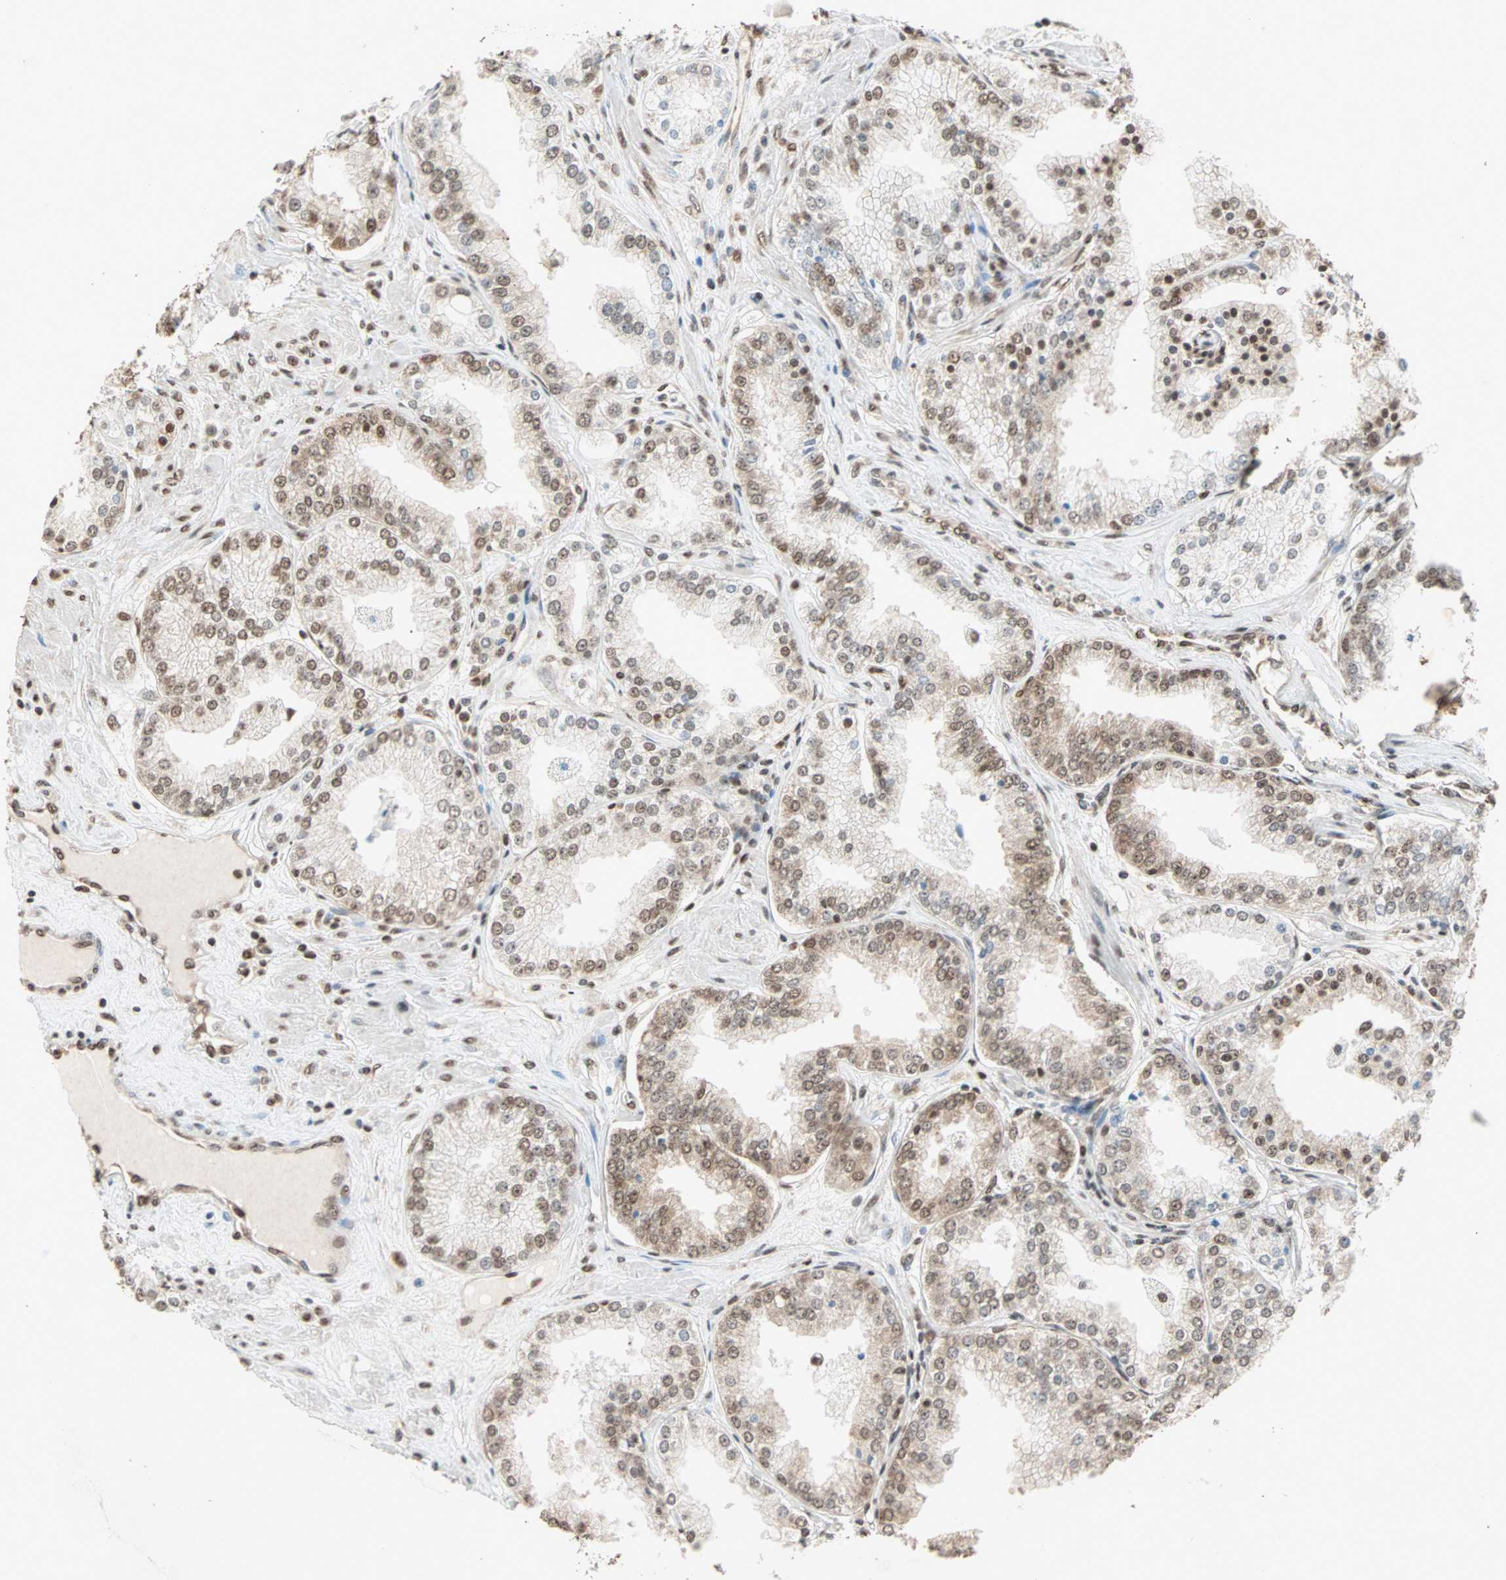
{"staining": {"intensity": "moderate", "quantity": ">75%", "location": "nuclear"}, "tissue": "prostate cancer", "cell_type": "Tumor cells", "image_type": "cancer", "snomed": [{"axis": "morphology", "description": "Adenocarcinoma, High grade"}, {"axis": "topography", "description": "Prostate"}], "caption": "Protein expression analysis of prostate cancer reveals moderate nuclear staining in about >75% of tumor cells.", "gene": "DAZAP1", "patient": {"sex": "male", "age": 61}}